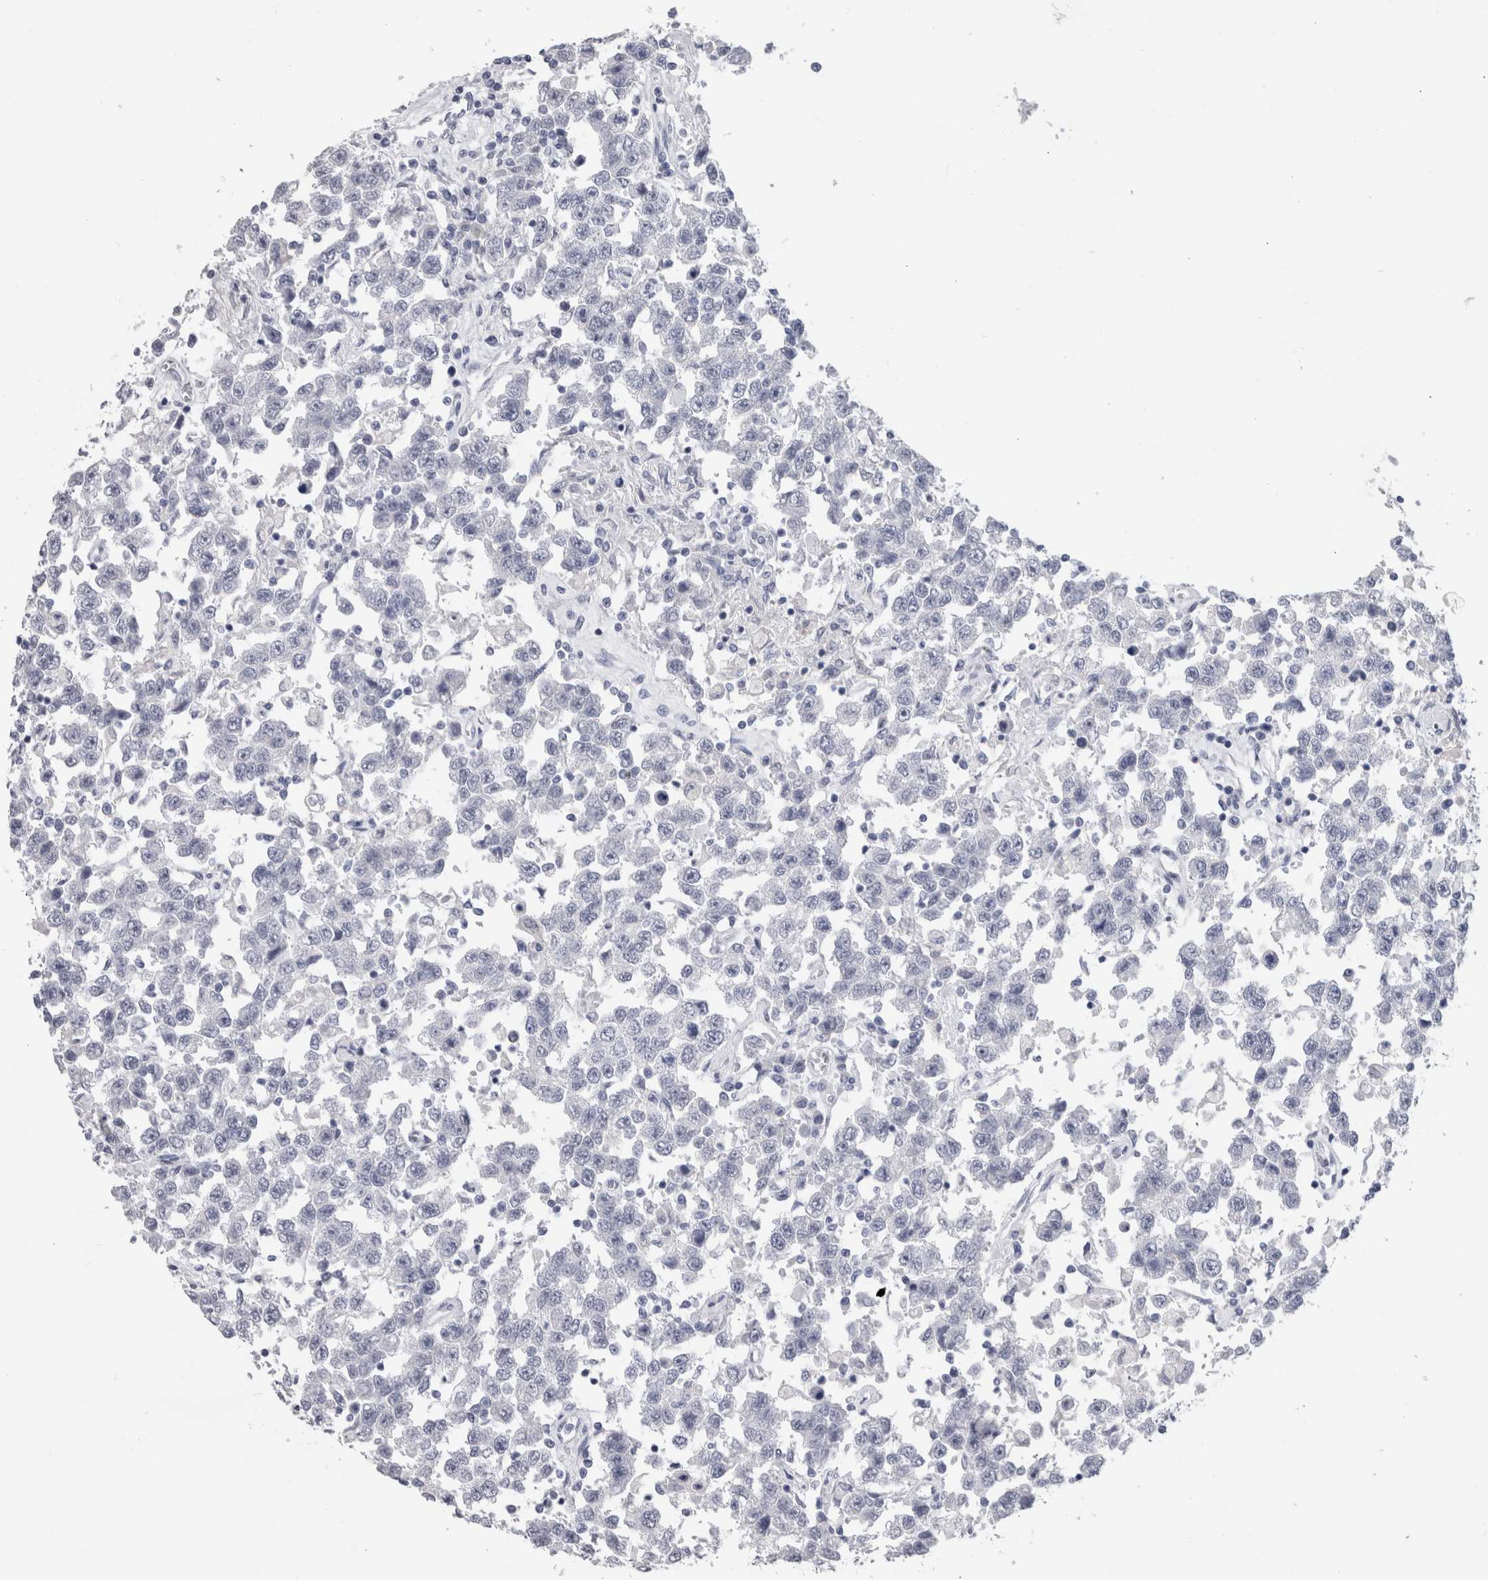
{"staining": {"intensity": "negative", "quantity": "none", "location": "none"}, "tissue": "testis cancer", "cell_type": "Tumor cells", "image_type": "cancer", "snomed": [{"axis": "morphology", "description": "Seminoma, NOS"}, {"axis": "topography", "description": "Testis"}], "caption": "This is a histopathology image of IHC staining of testis cancer, which shows no positivity in tumor cells. (Brightfield microscopy of DAB immunohistochemistry (IHC) at high magnification).", "gene": "MSMB", "patient": {"sex": "male", "age": 41}}